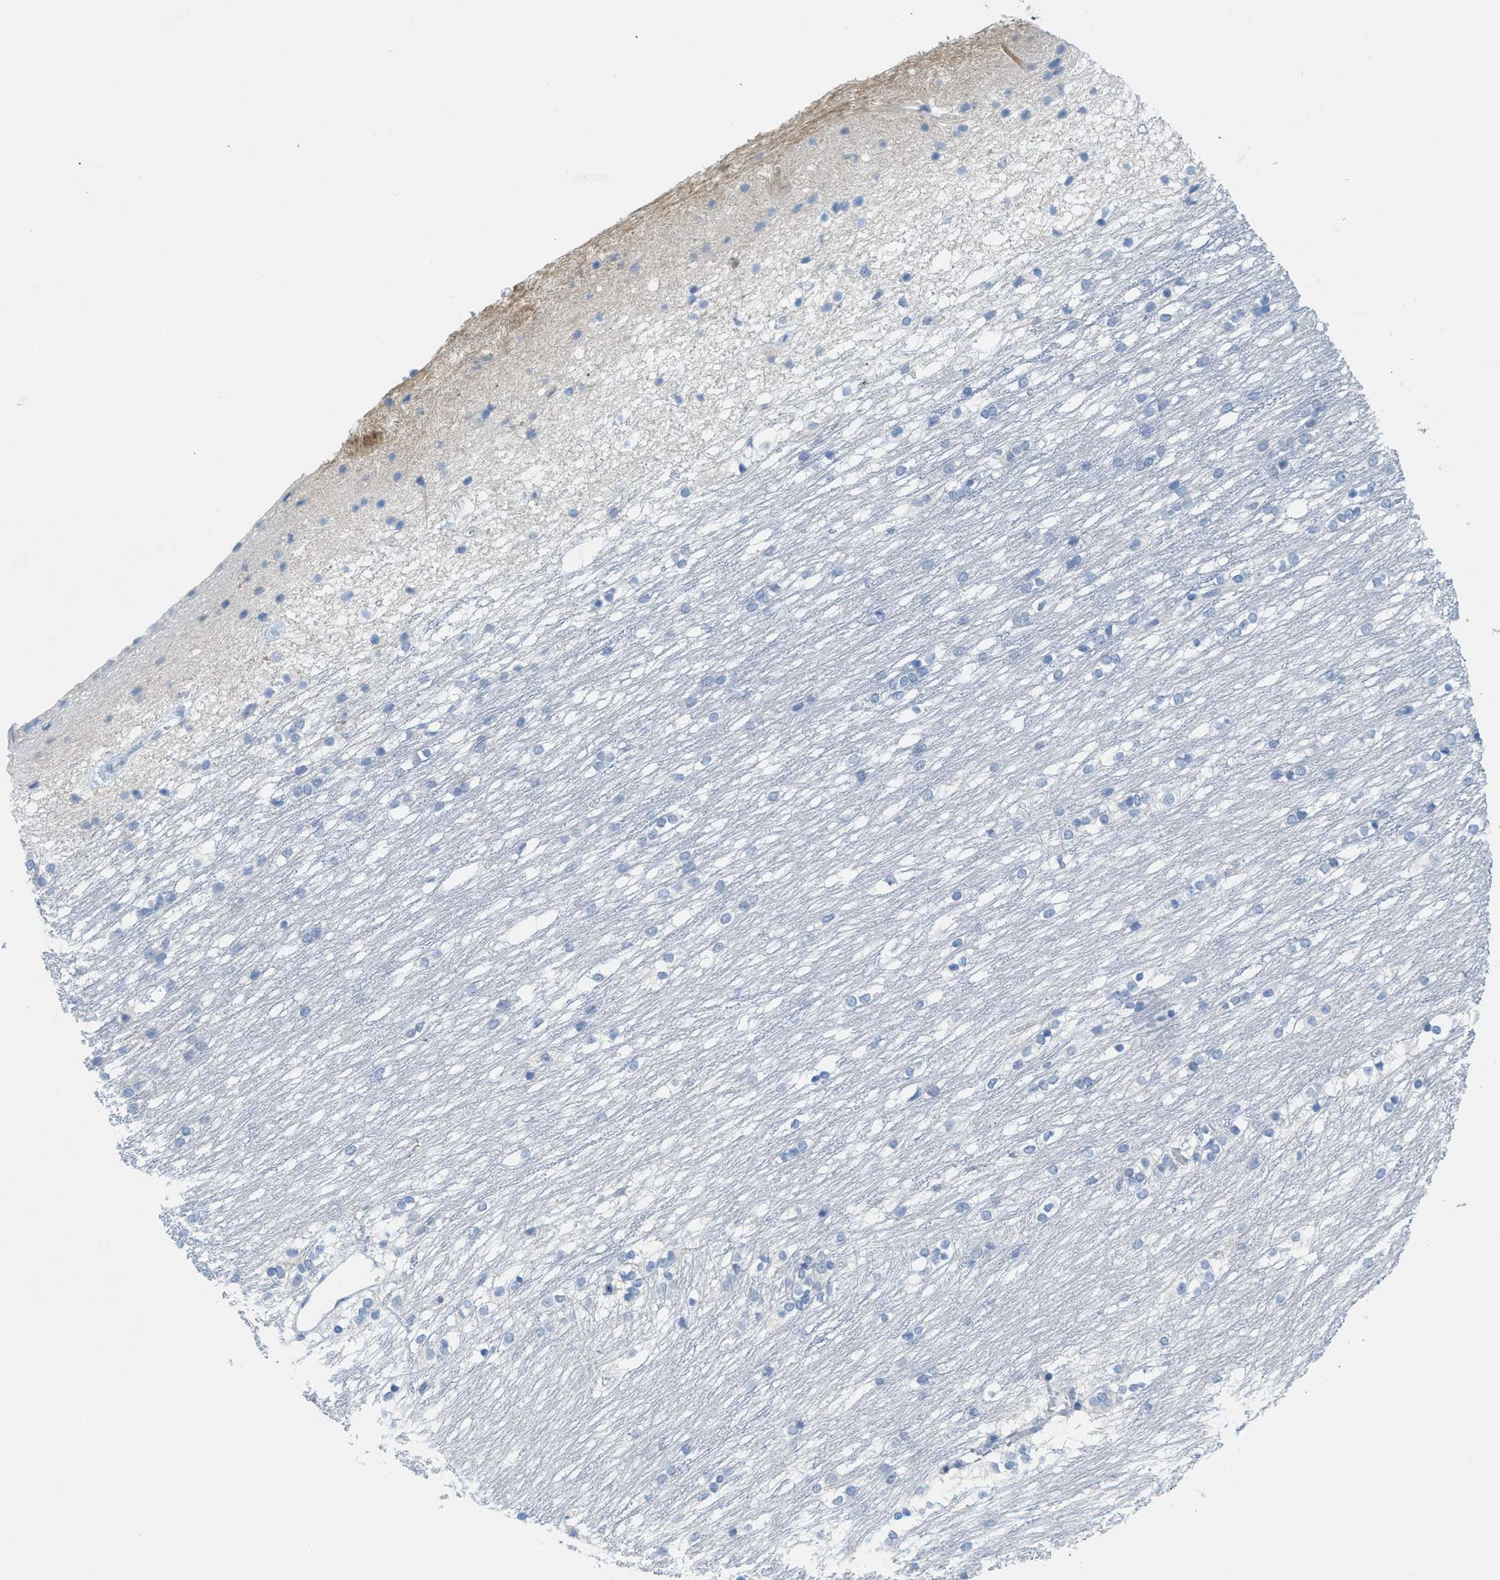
{"staining": {"intensity": "negative", "quantity": "none", "location": "none"}, "tissue": "caudate", "cell_type": "Glial cells", "image_type": "normal", "snomed": [{"axis": "morphology", "description": "Normal tissue, NOS"}, {"axis": "topography", "description": "Lateral ventricle wall"}], "caption": "A high-resolution histopathology image shows immunohistochemistry (IHC) staining of unremarkable caudate, which shows no significant positivity in glial cells.", "gene": "ORC6", "patient": {"sex": "female", "age": 19}}